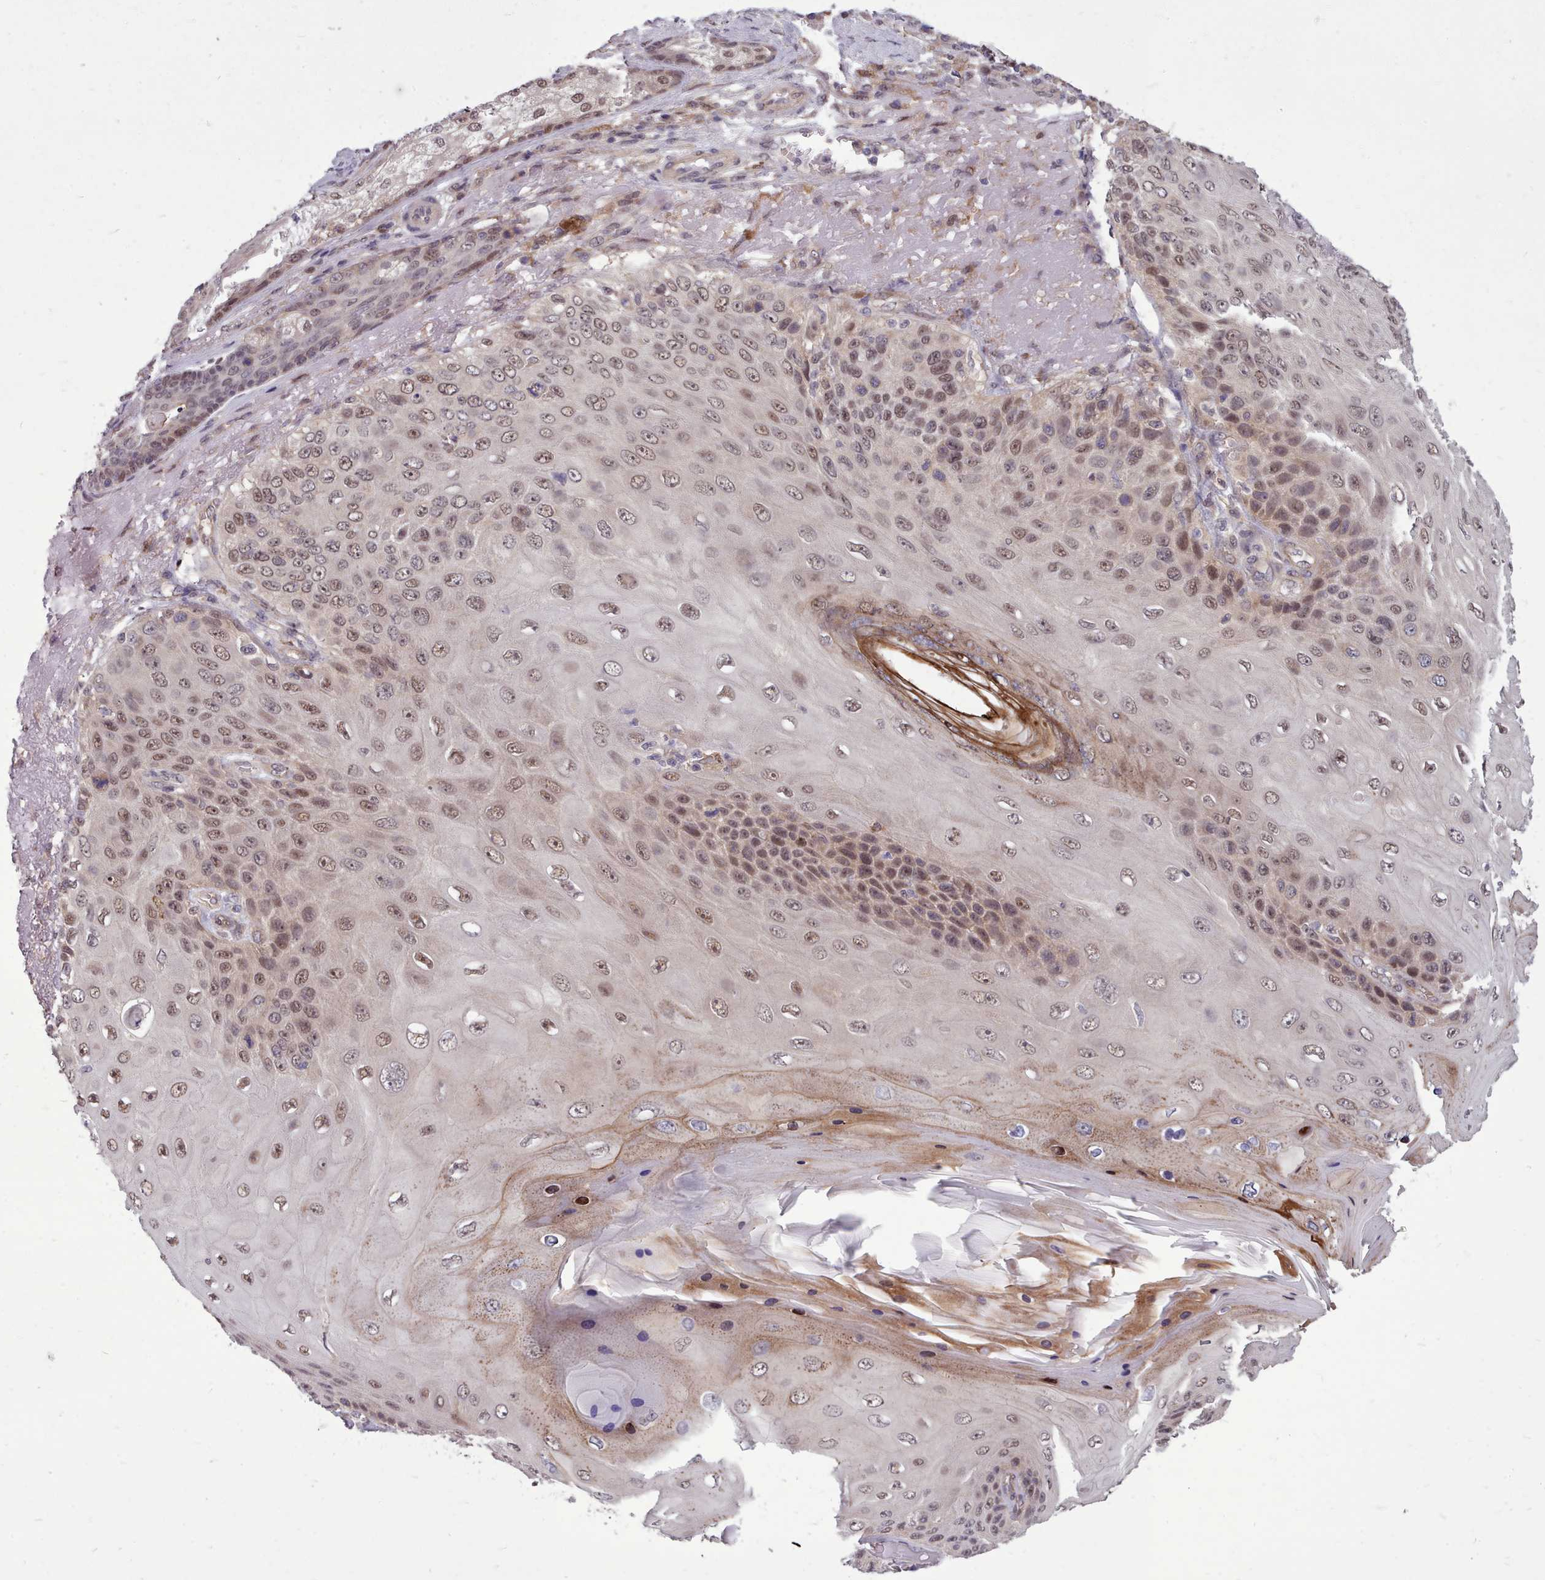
{"staining": {"intensity": "moderate", "quantity": "25%-75%", "location": "nuclear"}, "tissue": "skin cancer", "cell_type": "Tumor cells", "image_type": "cancer", "snomed": [{"axis": "morphology", "description": "Squamous cell carcinoma, NOS"}, {"axis": "topography", "description": "Skin"}], "caption": "Protein staining reveals moderate nuclear positivity in about 25%-75% of tumor cells in squamous cell carcinoma (skin). The protein of interest is stained brown, and the nuclei are stained in blue (DAB (3,3'-diaminobenzidine) IHC with brightfield microscopy, high magnification).", "gene": "AHCY", "patient": {"sex": "female", "age": 88}}